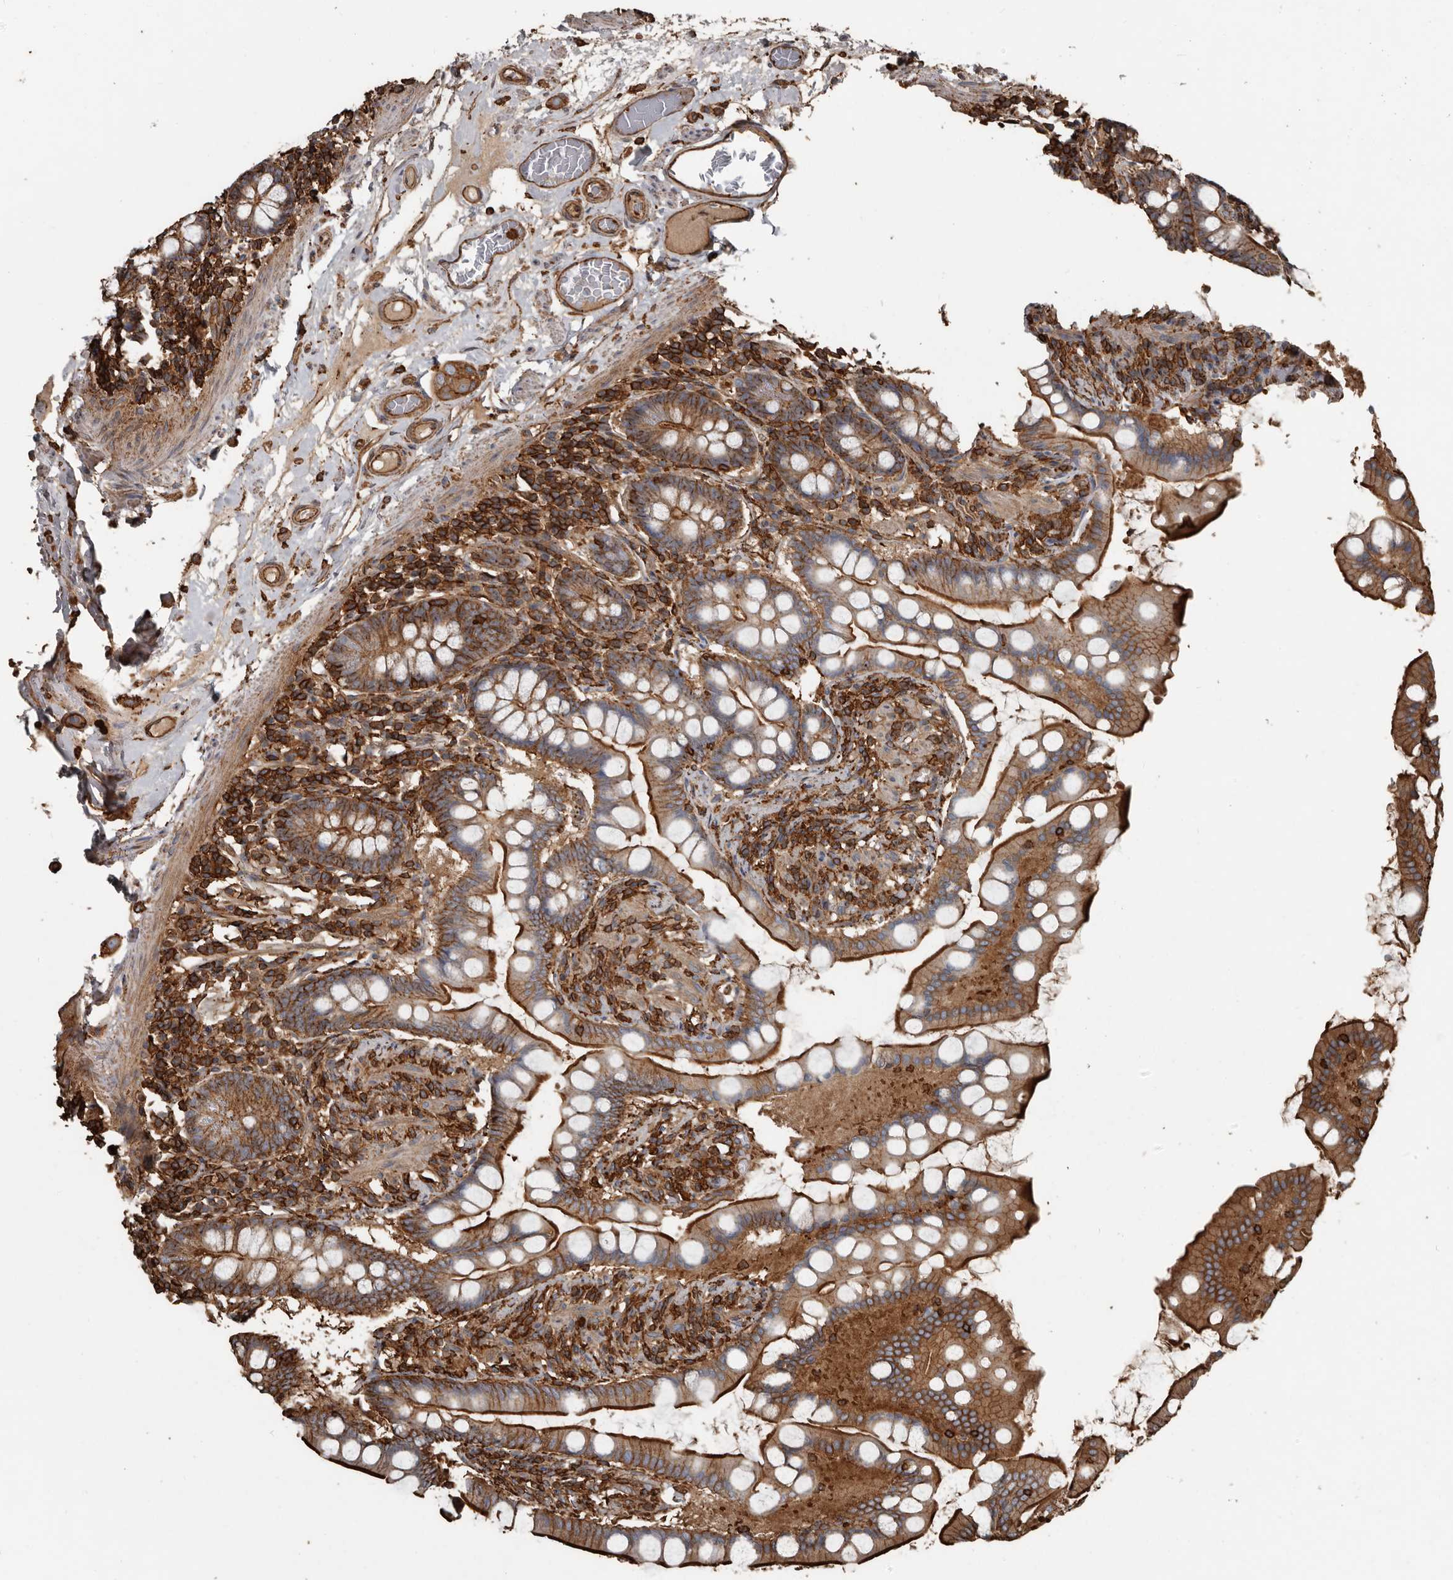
{"staining": {"intensity": "strong", "quantity": "25%-75%", "location": "cytoplasmic/membranous"}, "tissue": "small intestine", "cell_type": "Glandular cells", "image_type": "normal", "snomed": [{"axis": "morphology", "description": "Normal tissue, NOS"}, {"axis": "topography", "description": "Small intestine"}], "caption": "Immunohistochemistry (IHC) of normal human small intestine displays high levels of strong cytoplasmic/membranous expression in approximately 25%-75% of glandular cells.", "gene": "DENND6B", "patient": {"sex": "male", "age": 41}}